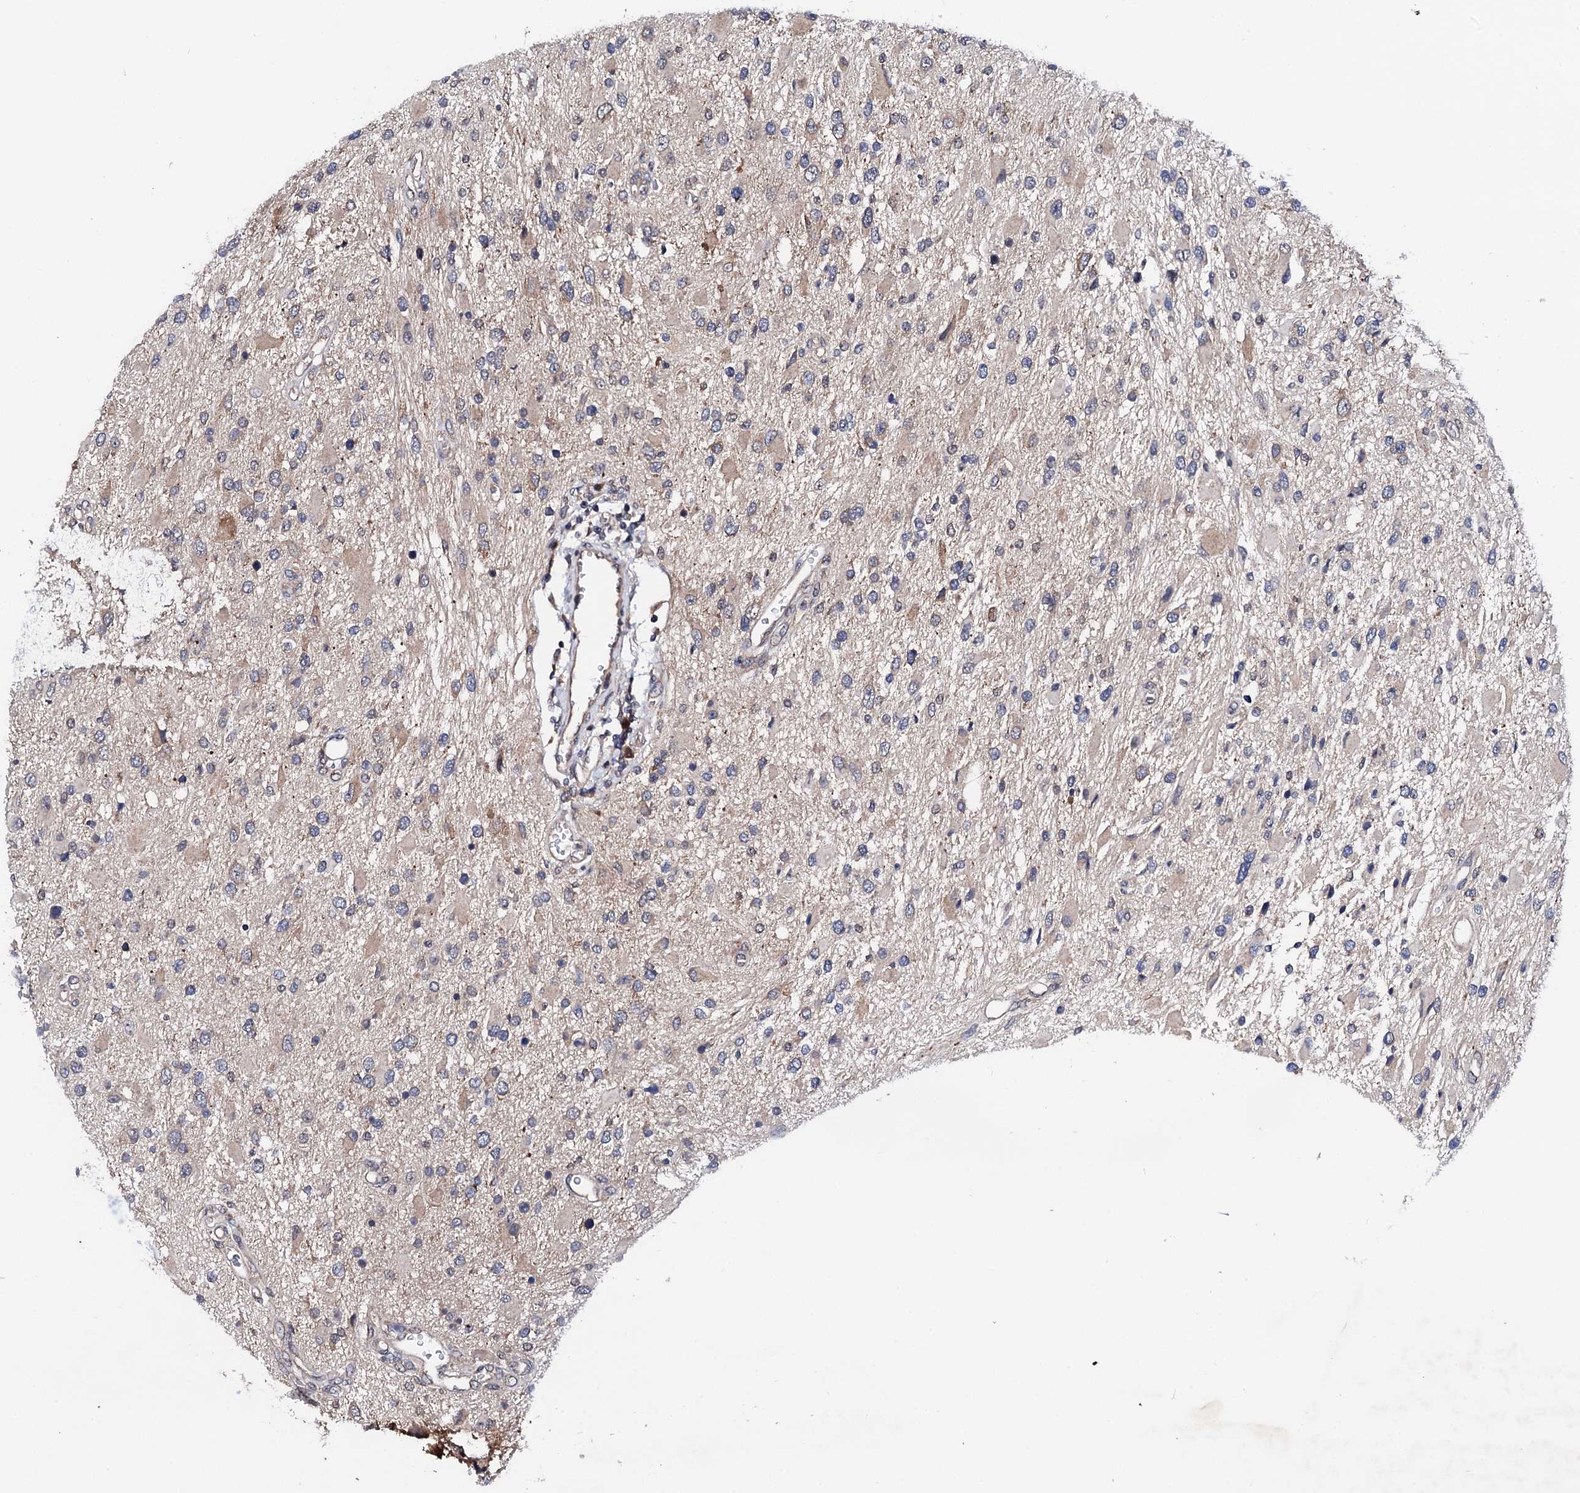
{"staining": {"intensity": "weak", "quantity": "25%-75%", "location": "cytoplasmic/membranous"}, "tissue": "glioma", "cell_type": "Tumor cells", "image_type": "cancer", "snomed": [{"axis": "morphology", "description": "Glioma, malignant, High grade"}, {"axis": "topography", "description": "Brain"}], "caption": "Immunohistochemical staining of human high-grade glioma (malignant) reveals low levels of weak cytoplasmic/membranous expression in about 25%-75% of tumor cells.", "gene": "IP6K1", "patient": {"sex": "male", "age": 53}}